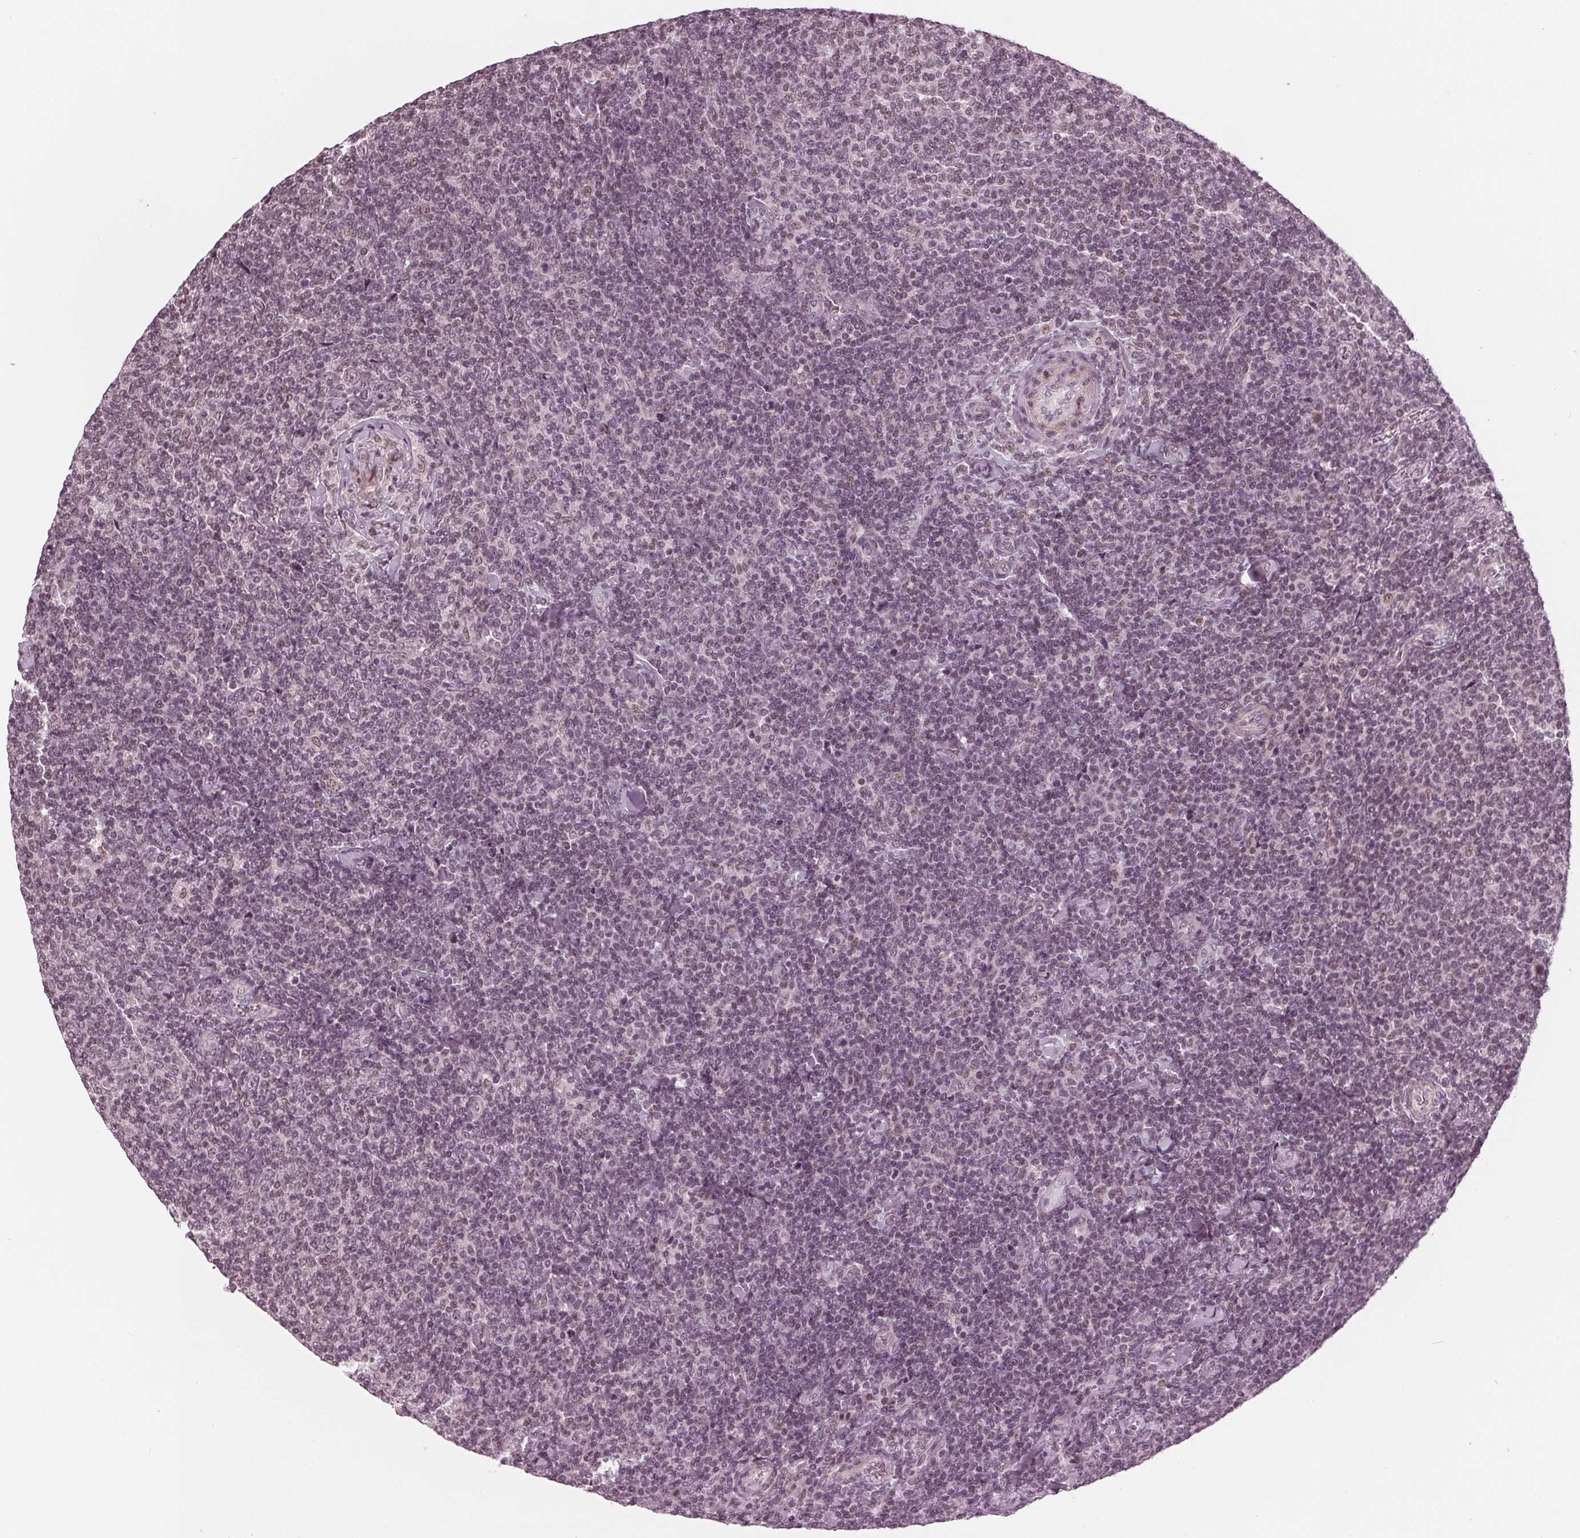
{"staining": {"intensity": "negative", "quantity": "none", "location": "none"}, "tissue": "lymphoma", "cell_type": "Tumor cells", "image_type": "cancer", "snomed": [{"axis": "morphology", "description": "Malignant lymphoma, non-Hodgkin's type, Low grade"}, {"axis": "topography", "description": "Lymph node"}], "caption": "Immunohistochemistry (IHC) image of neoplastic tissue: human low-grade malignant lymphoma, non-Hodgkin's type stained with DAB (3,3'-diaminobenzidine) displays no significant protein staining in tumor cells. (Stains: DAB (3,3'-diaminobenzidine) immunohistochemistry with hematoxylin counter stain, Microscopy: brightfield microscopy at high magnification).", "gene": "DNMT3L", "patient": {"sex": "male", "age": 52}}